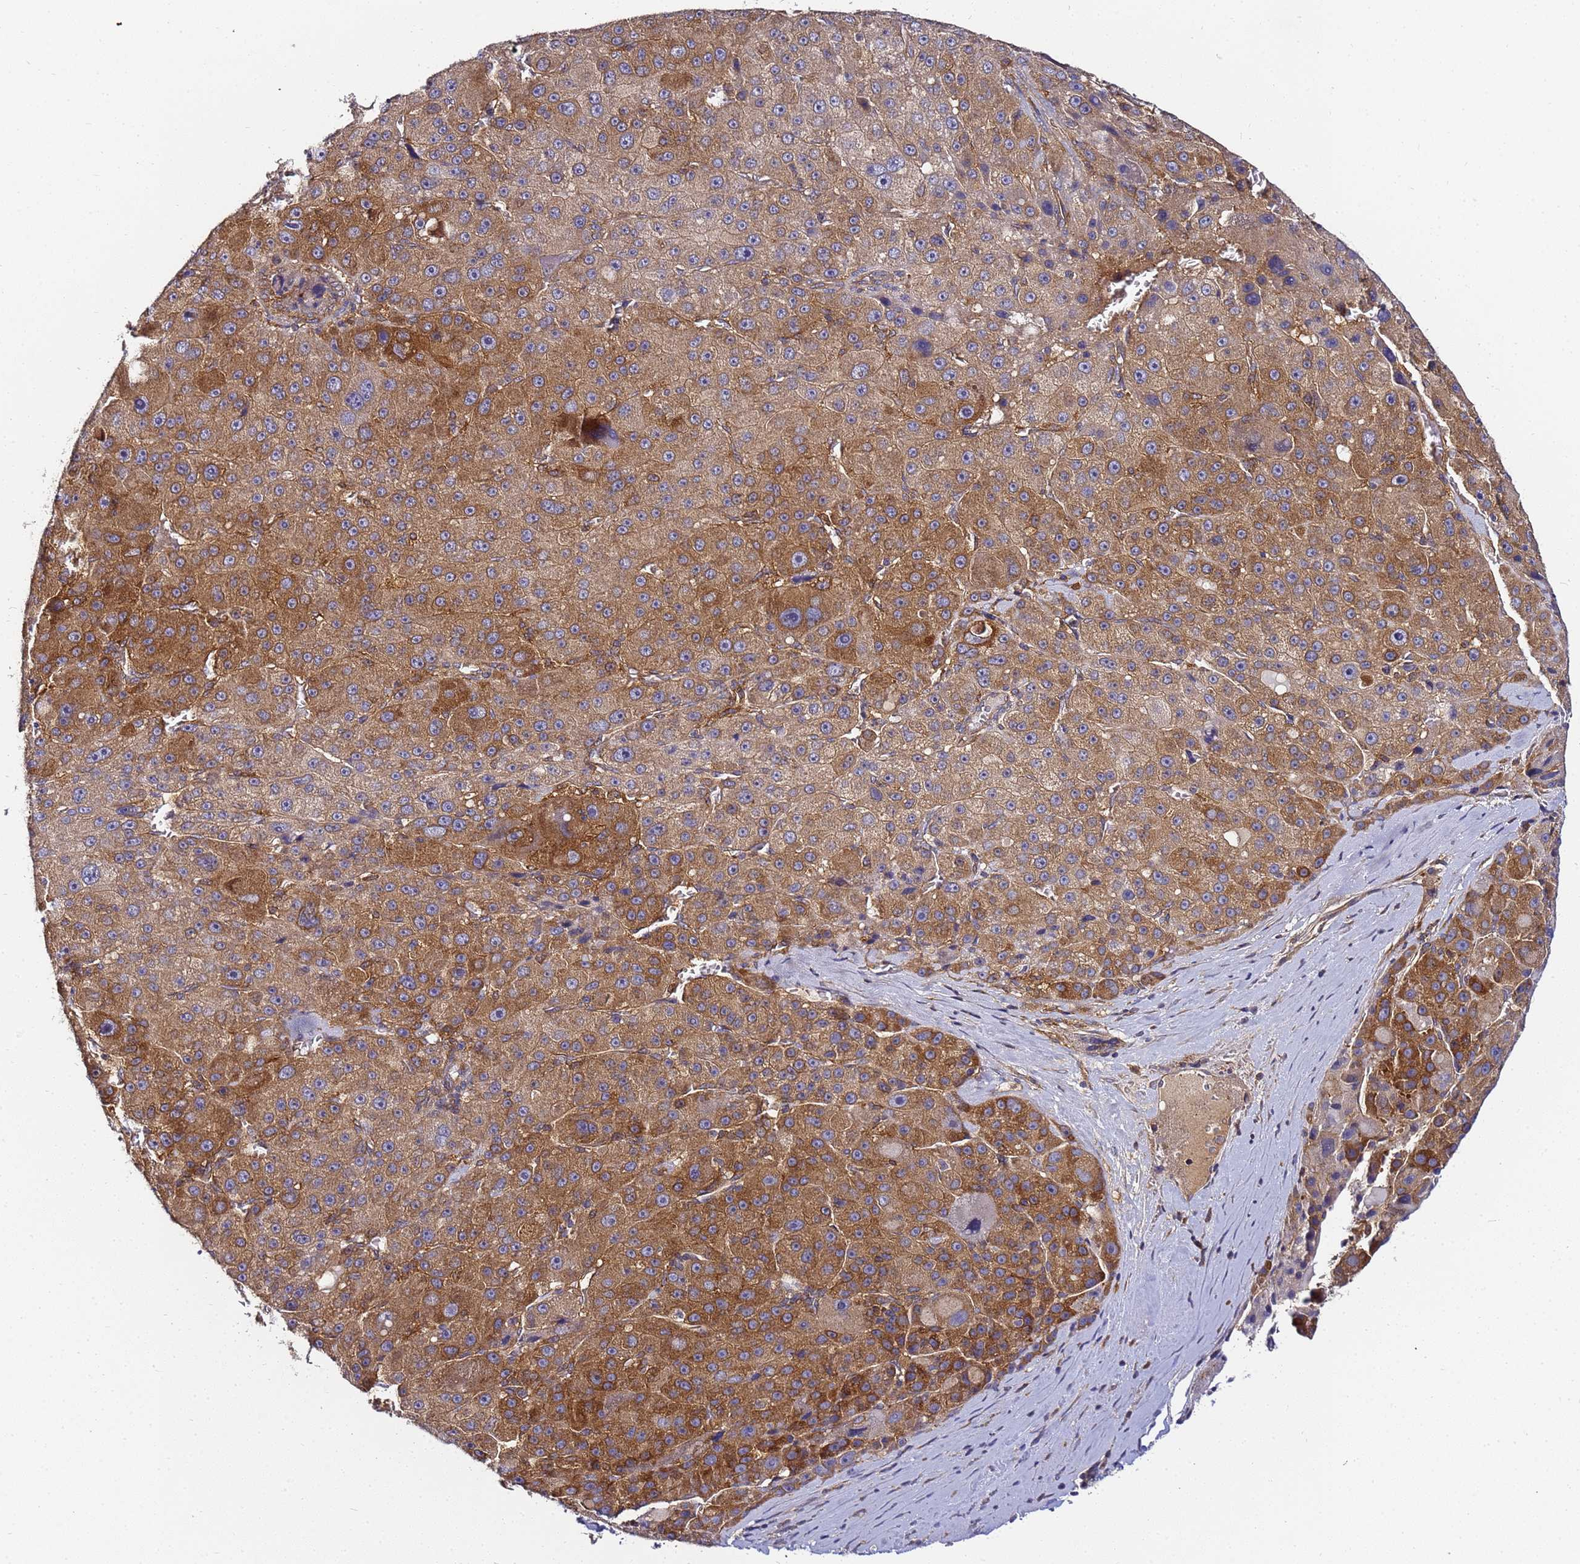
{"staining": {"intensity": "moderate", "quantity": ">75%", "location": "cytoplasmic/membranous"}, "tissue": "liver cancer", "cell_type": "Tumor cells", "image_type": "cancer", "snomed": [{"axis": "morphology", "description": "Carcinoma, Hepatocellular, NOS"}, {"axis": "topography", "description": "Liver"}], "caption": "Hepatocellular carcinoma (liver) was stained to show a protein in brown. There is medium levels of moderate cytoplasmic/membranous staining in approximately >75% of tumor cells.", "gene": "CHM", "patient": {"sex": "male", "age": 76}}